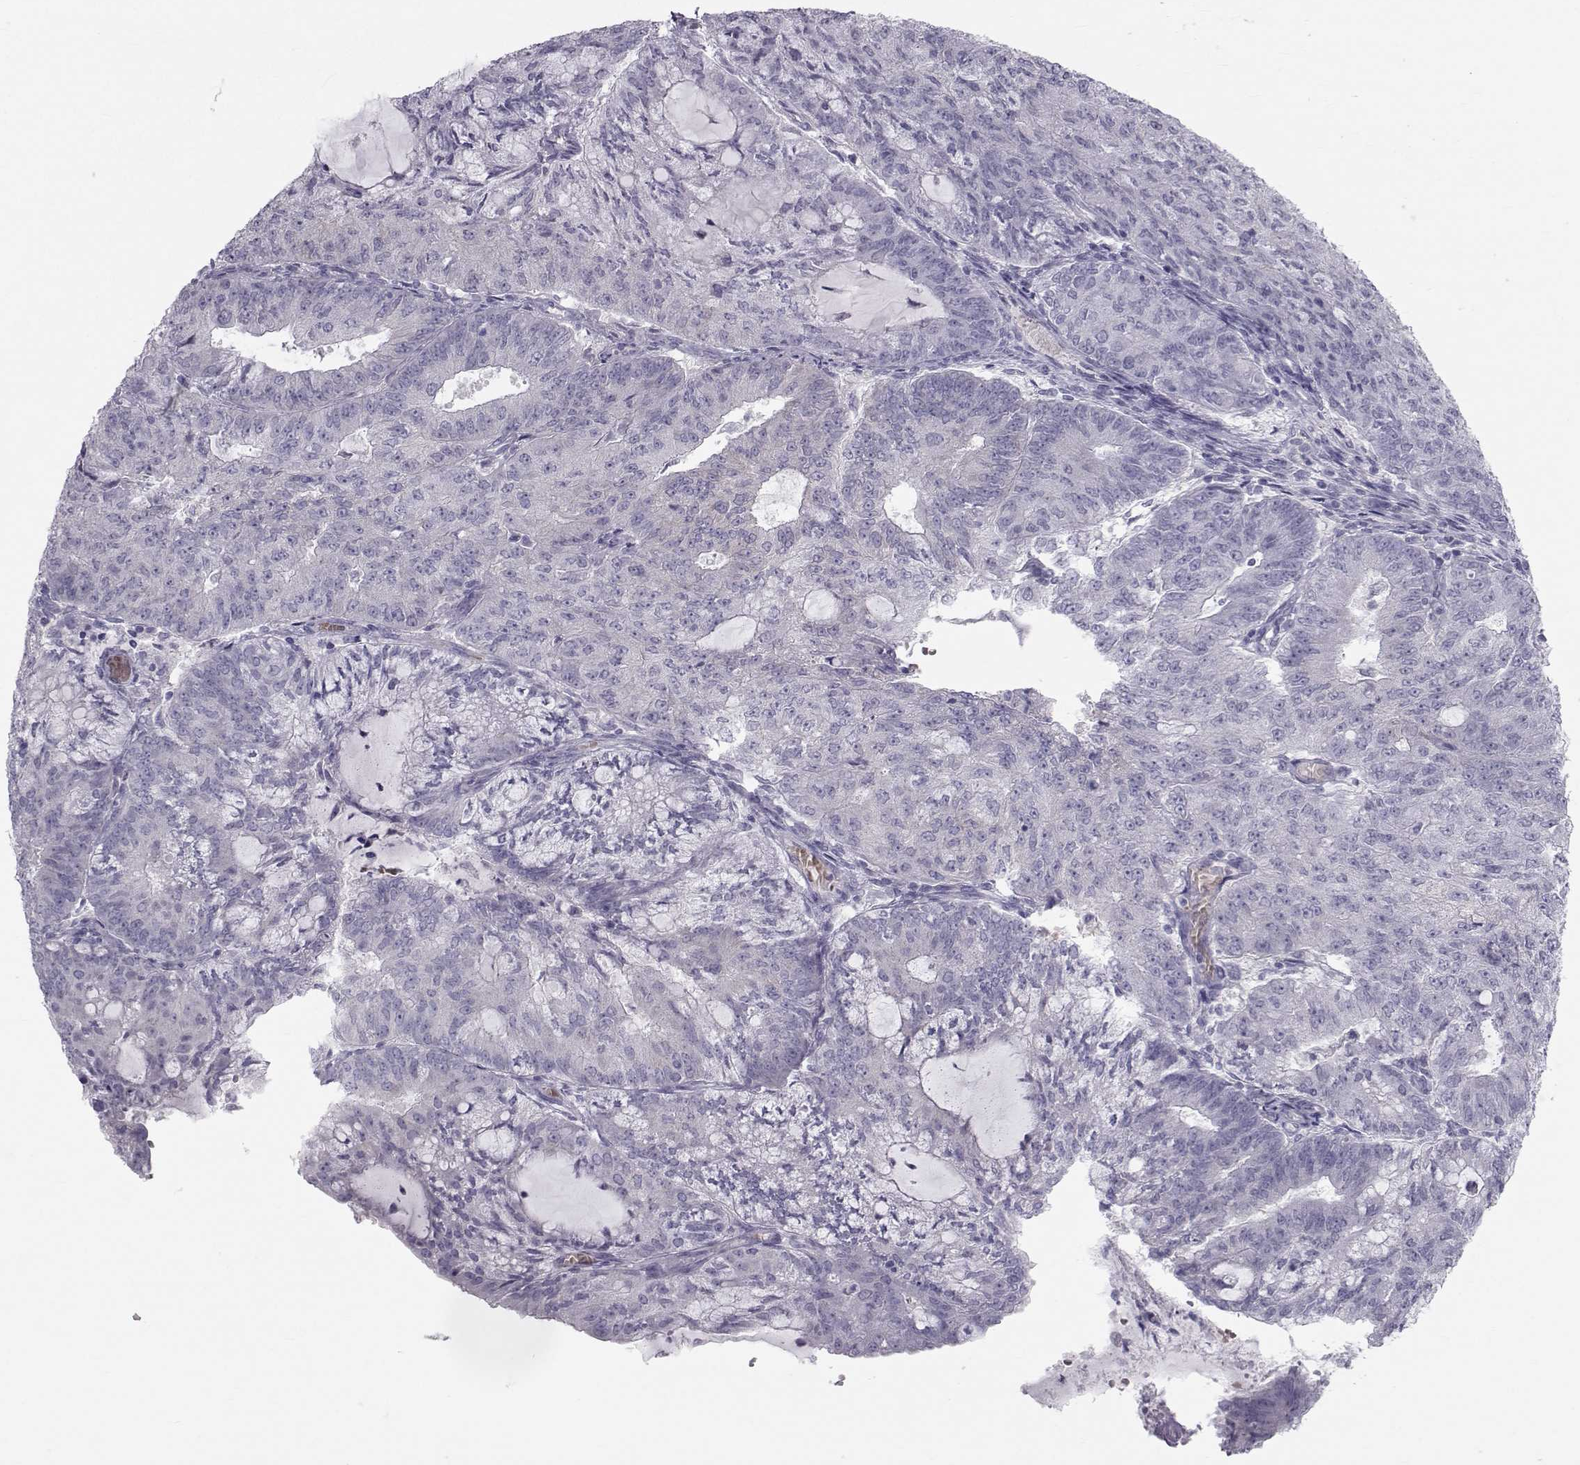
{"staining": {"intensity": "negative", "quantity": "none", "location": "none"}, "tissue": "endometrial cancer", "cell_type": "Tumor cells", "image_type": "cancer", "snomed": [{"axis": "morphology", "description": "Adenocarcinoma, NOS"}, {"axis": "topography", "description": "Endometrium"}], "caption": "Tumor cells show no significant protein staining in adenocarcinoma (endometrial).", "gene": "GARIN3", "patient": {"sex": "female", "age": 82}}